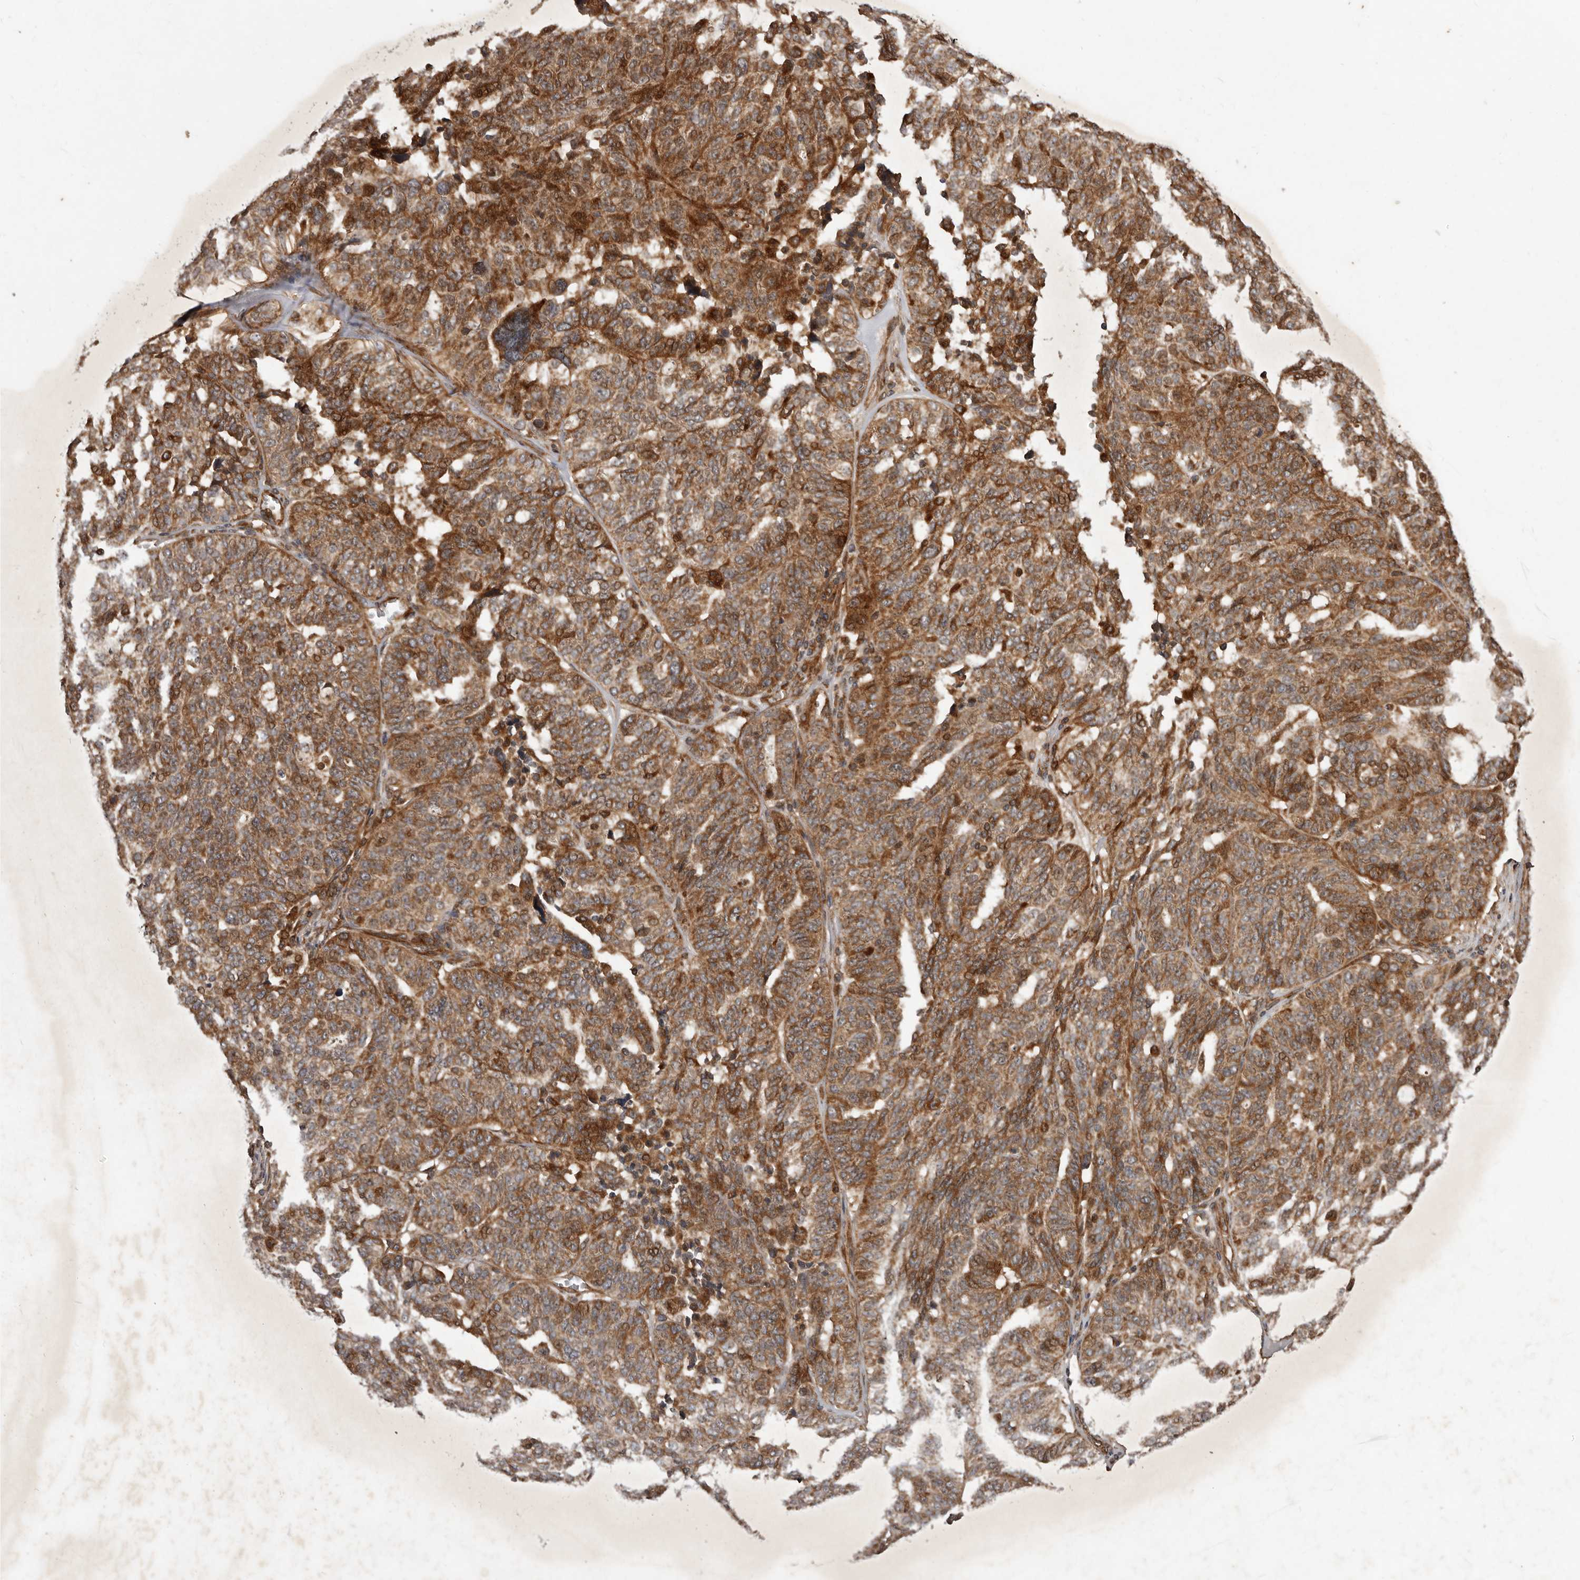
{"staining": {"intensity": "moderate", "quantity": ">75%", "location": "cytoplasmic/membranous,nuclear"}, "tissue": "ovarian cancer", "cell_type": "Tumor cells", "image_type": "cancer", "snomed": [{"axis": "morphology", "description": "Cystadenocarcinoma, serous, NOS"}, {"axis": "topography", "description": "Ovary"}], "caption": "Approximately >75% of tumor cells in serous cystadenocarcinoma (ovarian) reveal moderate cytoplasmic/membranous and nuclear protein positivity as visualized by brown immunohistochemical staining.", "gene": "STK36", "patient": {"sex": "female", "age": 59}}